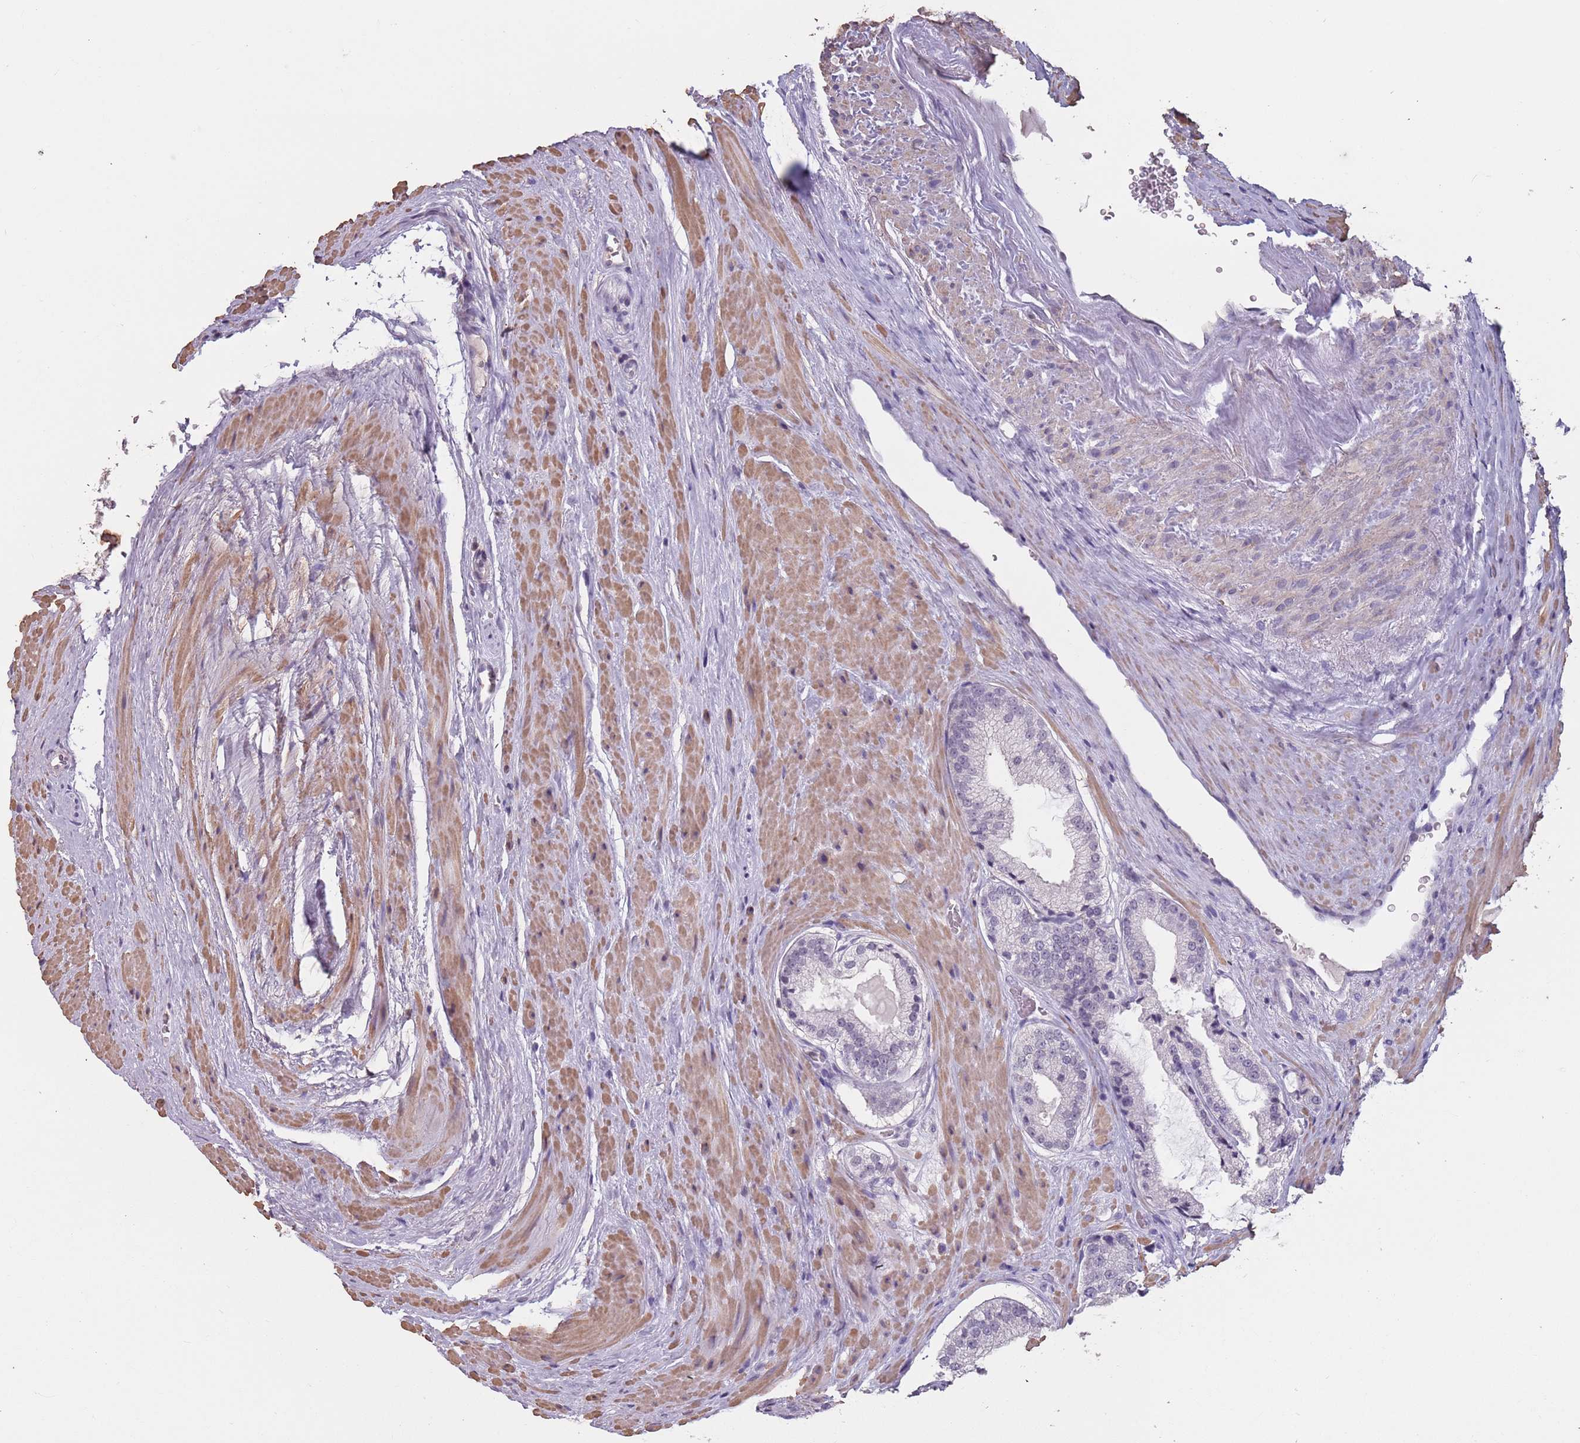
{"staining": {"intensity": "negative", "quantity": "none", "location": "none"}, "tissue": "prostate cancer", "cell_type": "Tumor cells", "image_type": "cancer", "snomed": [{"axis": "morphology", "description": "Adenocarcinoma, High grade"}, {"axis": "topography", "description": "Prostate"}], "caption": "This micrograph is of prostate cancer (high-grade adenocarcinoma) stained with immunohistochemistry (IHC) to label a protein in brown with the nuclei are counter-stained blue. There is no positivity in tumor cells. (Stains: DAB IHC with hematoxylin counter stain, Microscopy: brightfield microscopy at high magnification).", "gene": "SUN5", "patient": {"sex": "male", "age": 71}}